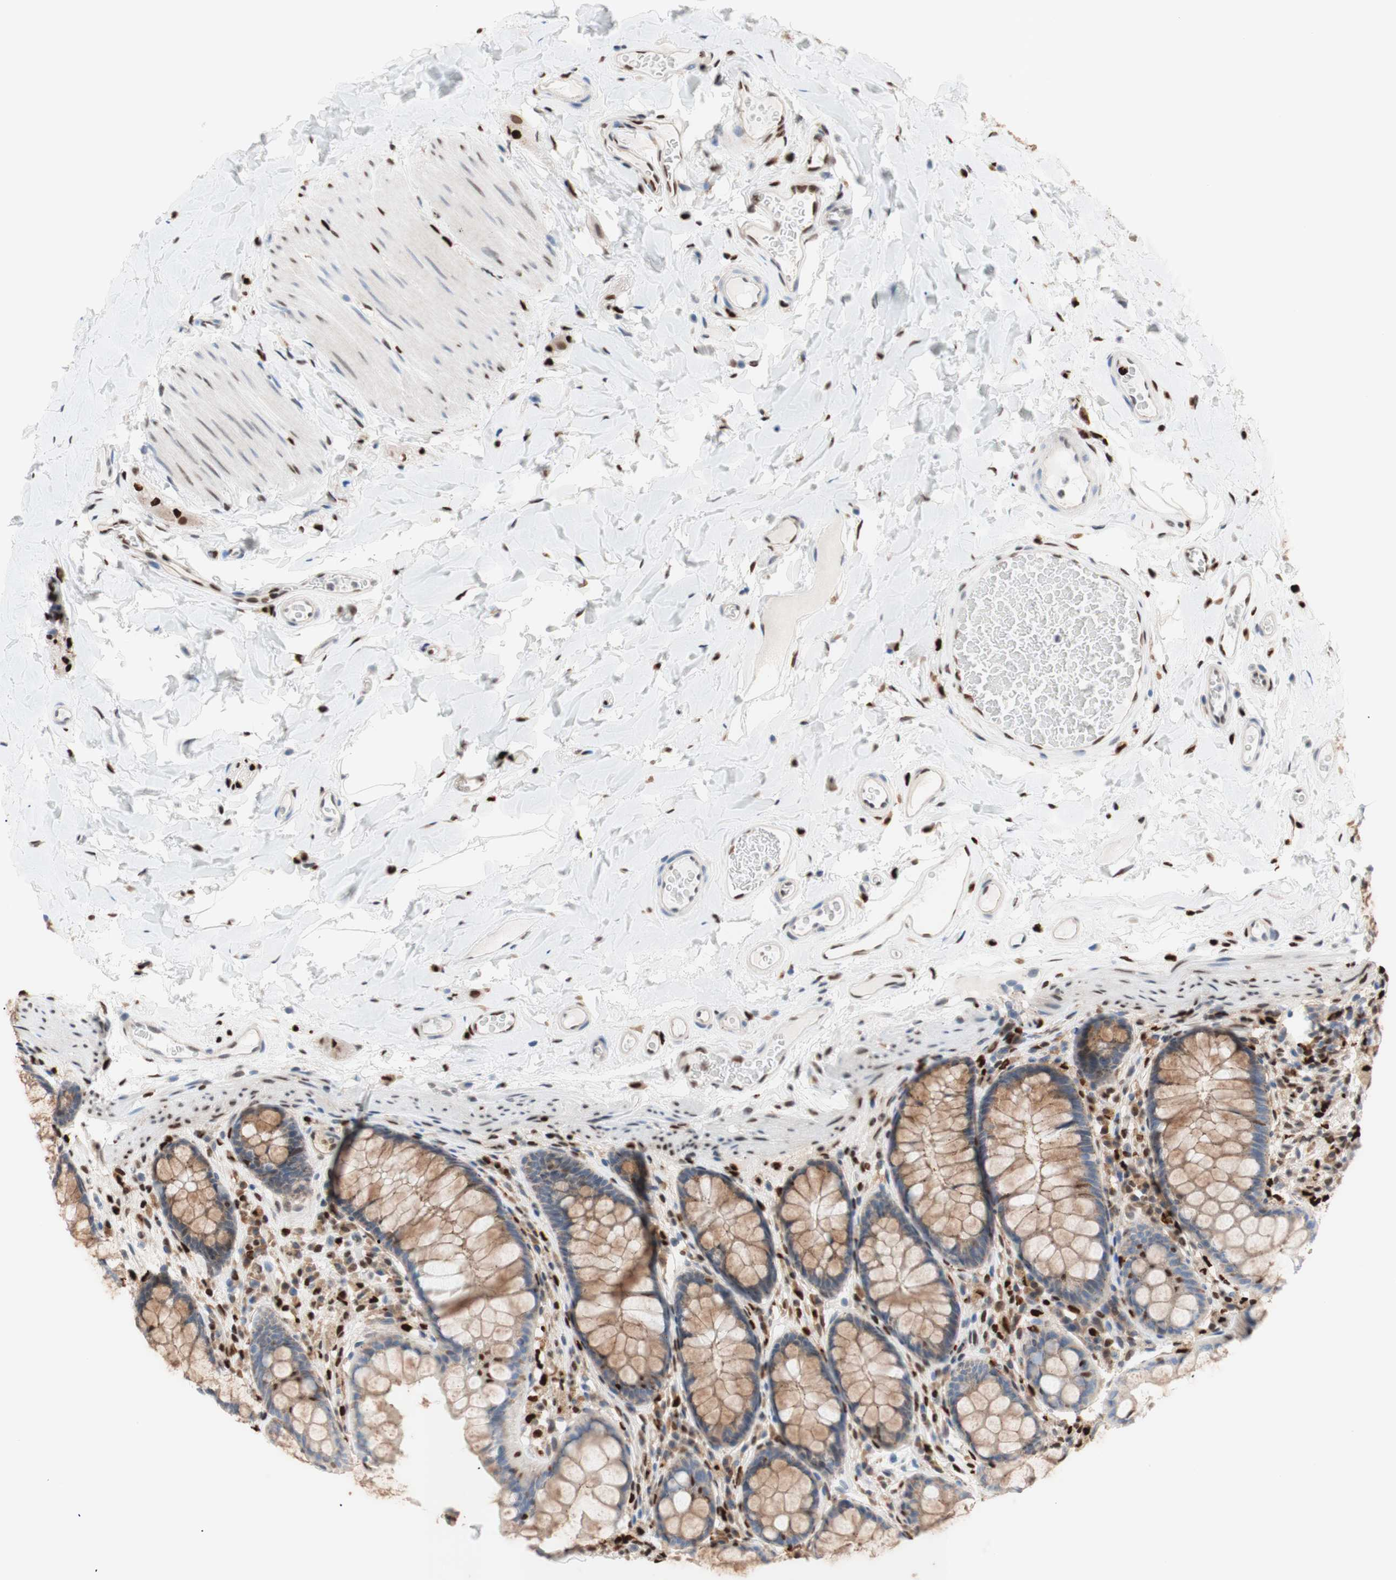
{"staining": {"intensity": "moderate", "quantity": ">75%", "location": "nuclear"}, "tissue": "colon", "cell_type": "Endothelial cells", "image_type": "normal", "snomed": [{"axis": "morphology", "description": "Normal tissue, NOS"}, {"axis": "topography", "description": "Colon"}], "caption": "A histopathology image showing moderate nuclear positivity in approximately >75% of endothelial cells in benign colon, as visualized by brown immunohistochemical staining.", "gene": "EED", "patient": {"sex": "female", "age": 55}}